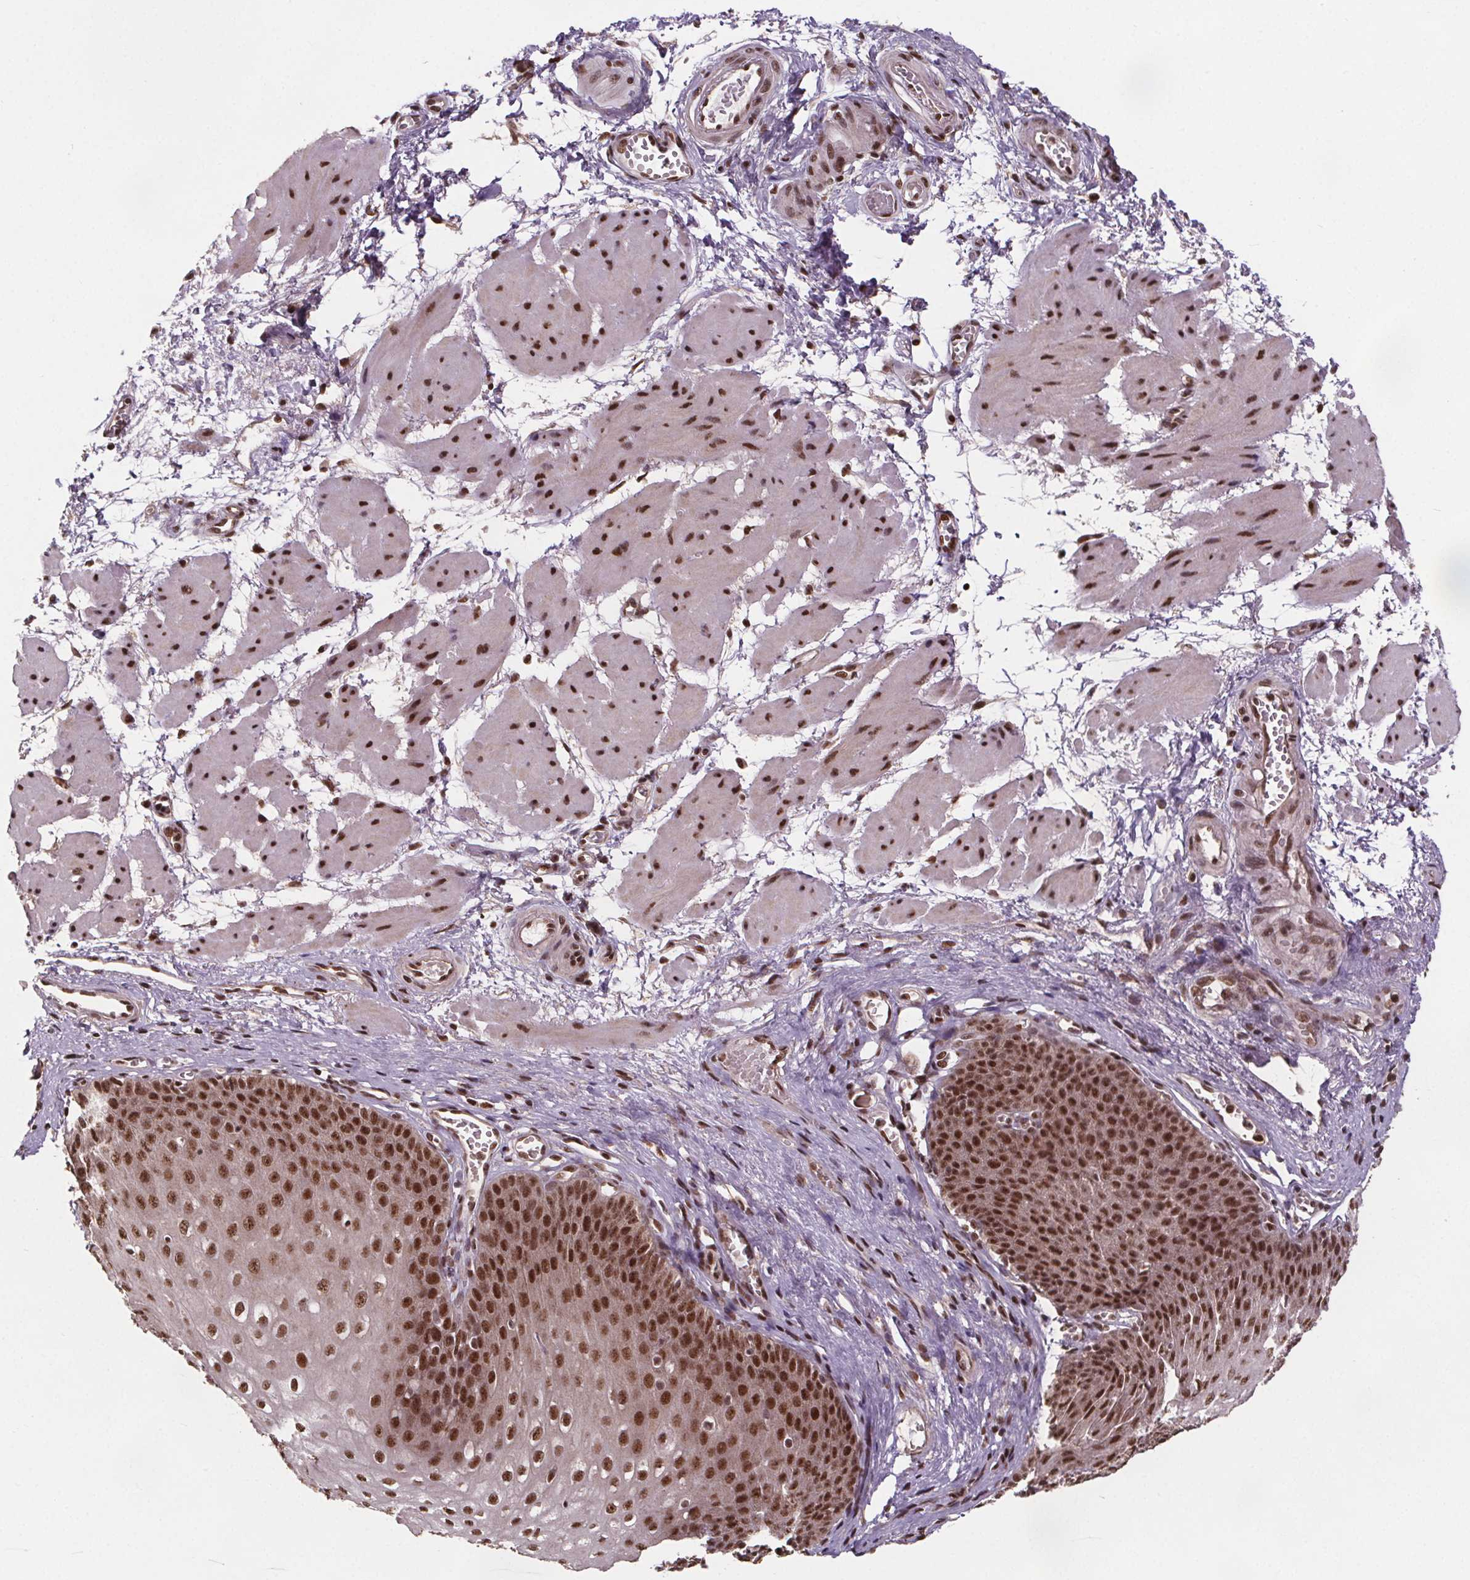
{"staining": {"intensity": "moderate", "quantity": ">75%", "location": "nuclear"}, "tissue": "esophagus", "cell_type": "Squamous epithelial cells", "image_type": "normal", "snomed": [{"axis": "morphology", "description": "Normal tissue, NOS"}, {"axis": "topography", "description": "Esophagus"}], "caption": "This micrograph shows immunohistochemistry (IHC) staining of benign esophagus, with medium moderate nuclear expression in approximately >75% of squamous epithelial cells.", "gene": "JARID2", "patient": {"sex": "male", "age": 71}}